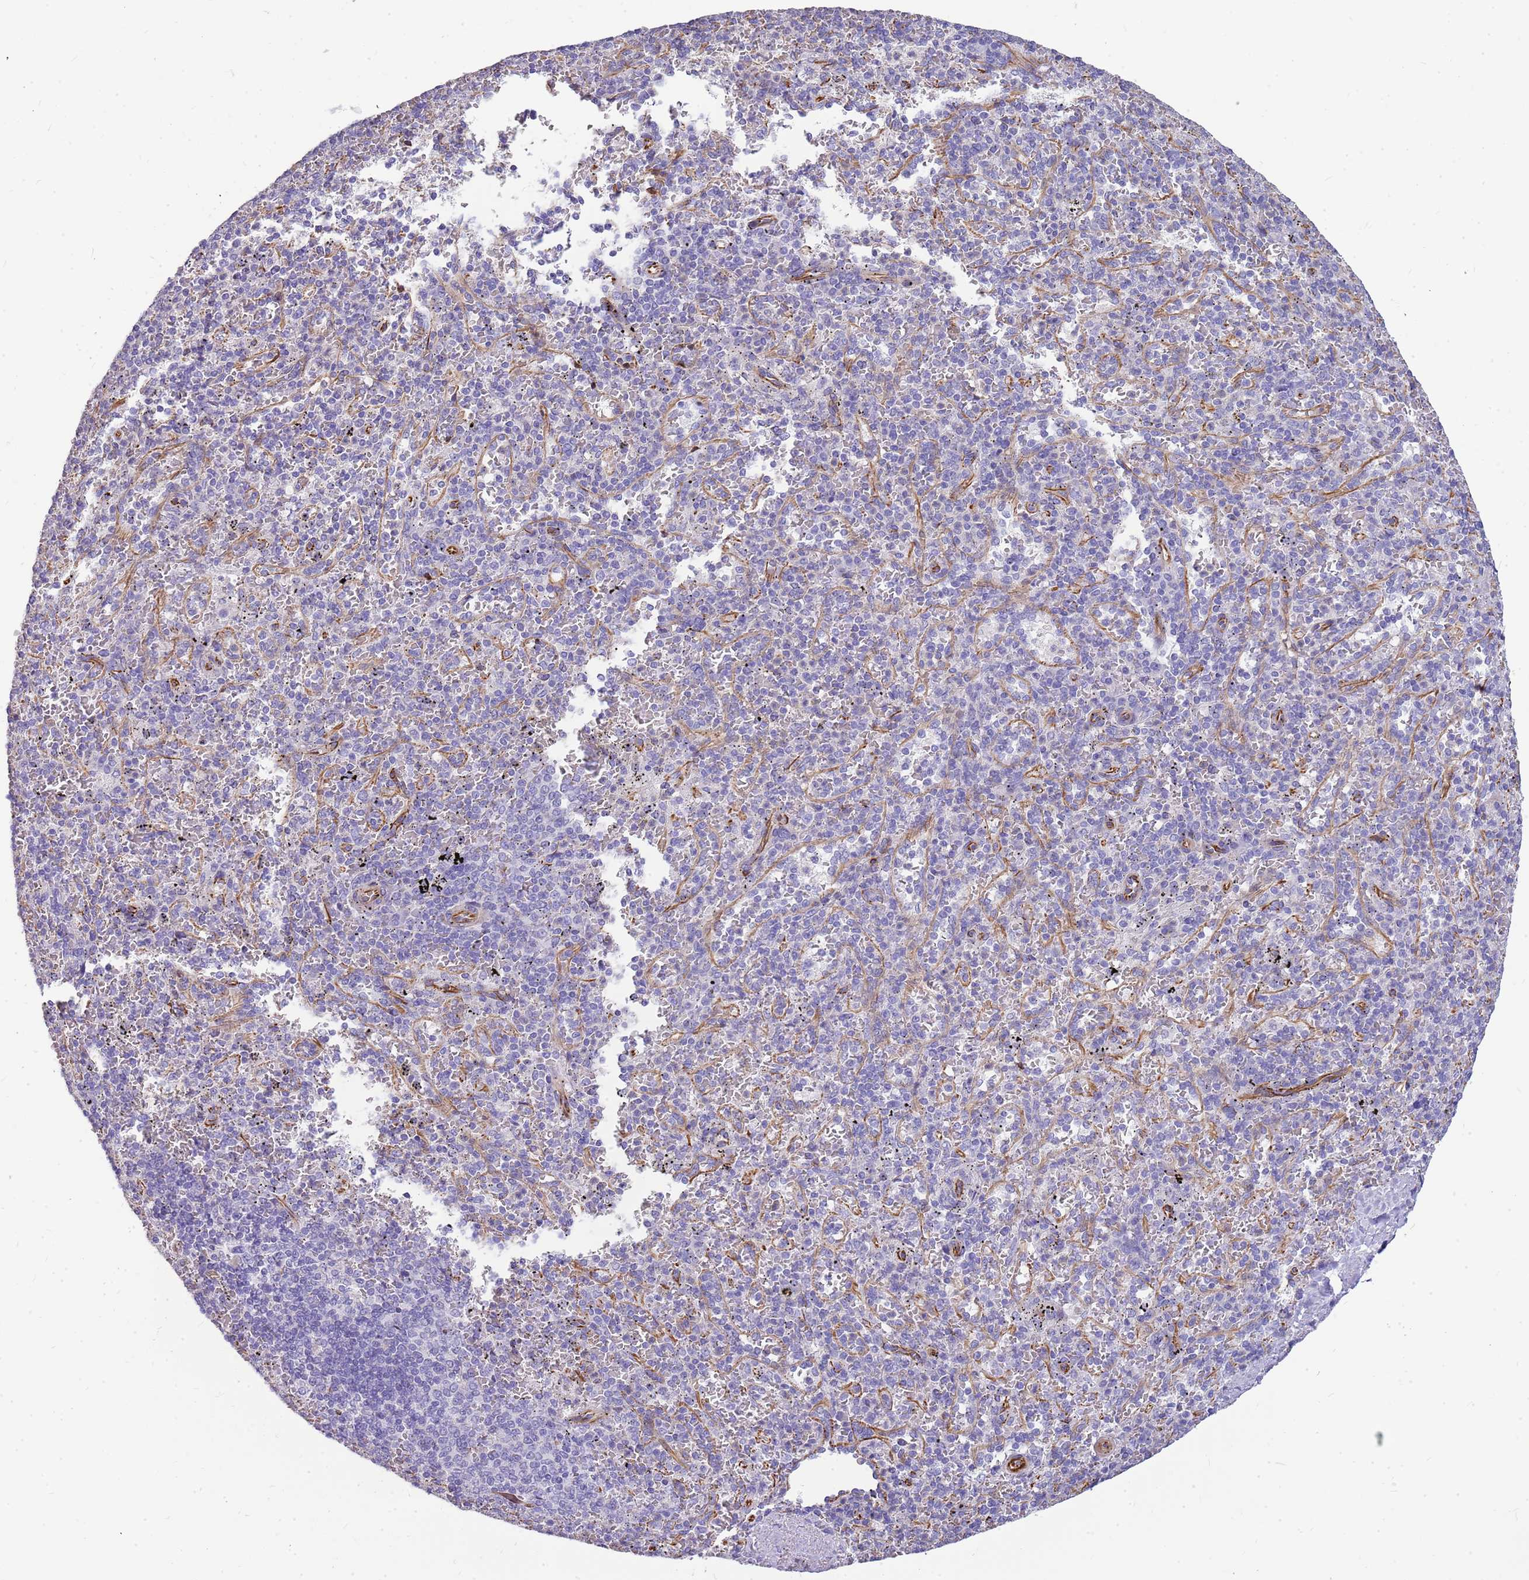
{"staining": {"intensity": "negative", "quantity": "none", "location": "none"}, "tissue": "spleen", "cell_type": "Cells in red pulp", "image_type": "normal", "snomed": [{"axis": "morphology", "description": "Normal tissue, NOS"}, {"axis": "topography", "description": "Spleen"}], "caption": "This image is of unremarkable spleen stained with immunohistochemistry (IHC) to label a protein in brown with the nuclei are counter-stained blue. There is no expression in cells in red pulp. (Stains: DAB immunohistochemistry (IHC) with hematoxylin counter stain, Microscopy: brightfield microscopy at high magnification).", "gene": "ZDHHC1", "patient": {"sex": "male", "age": 82}}